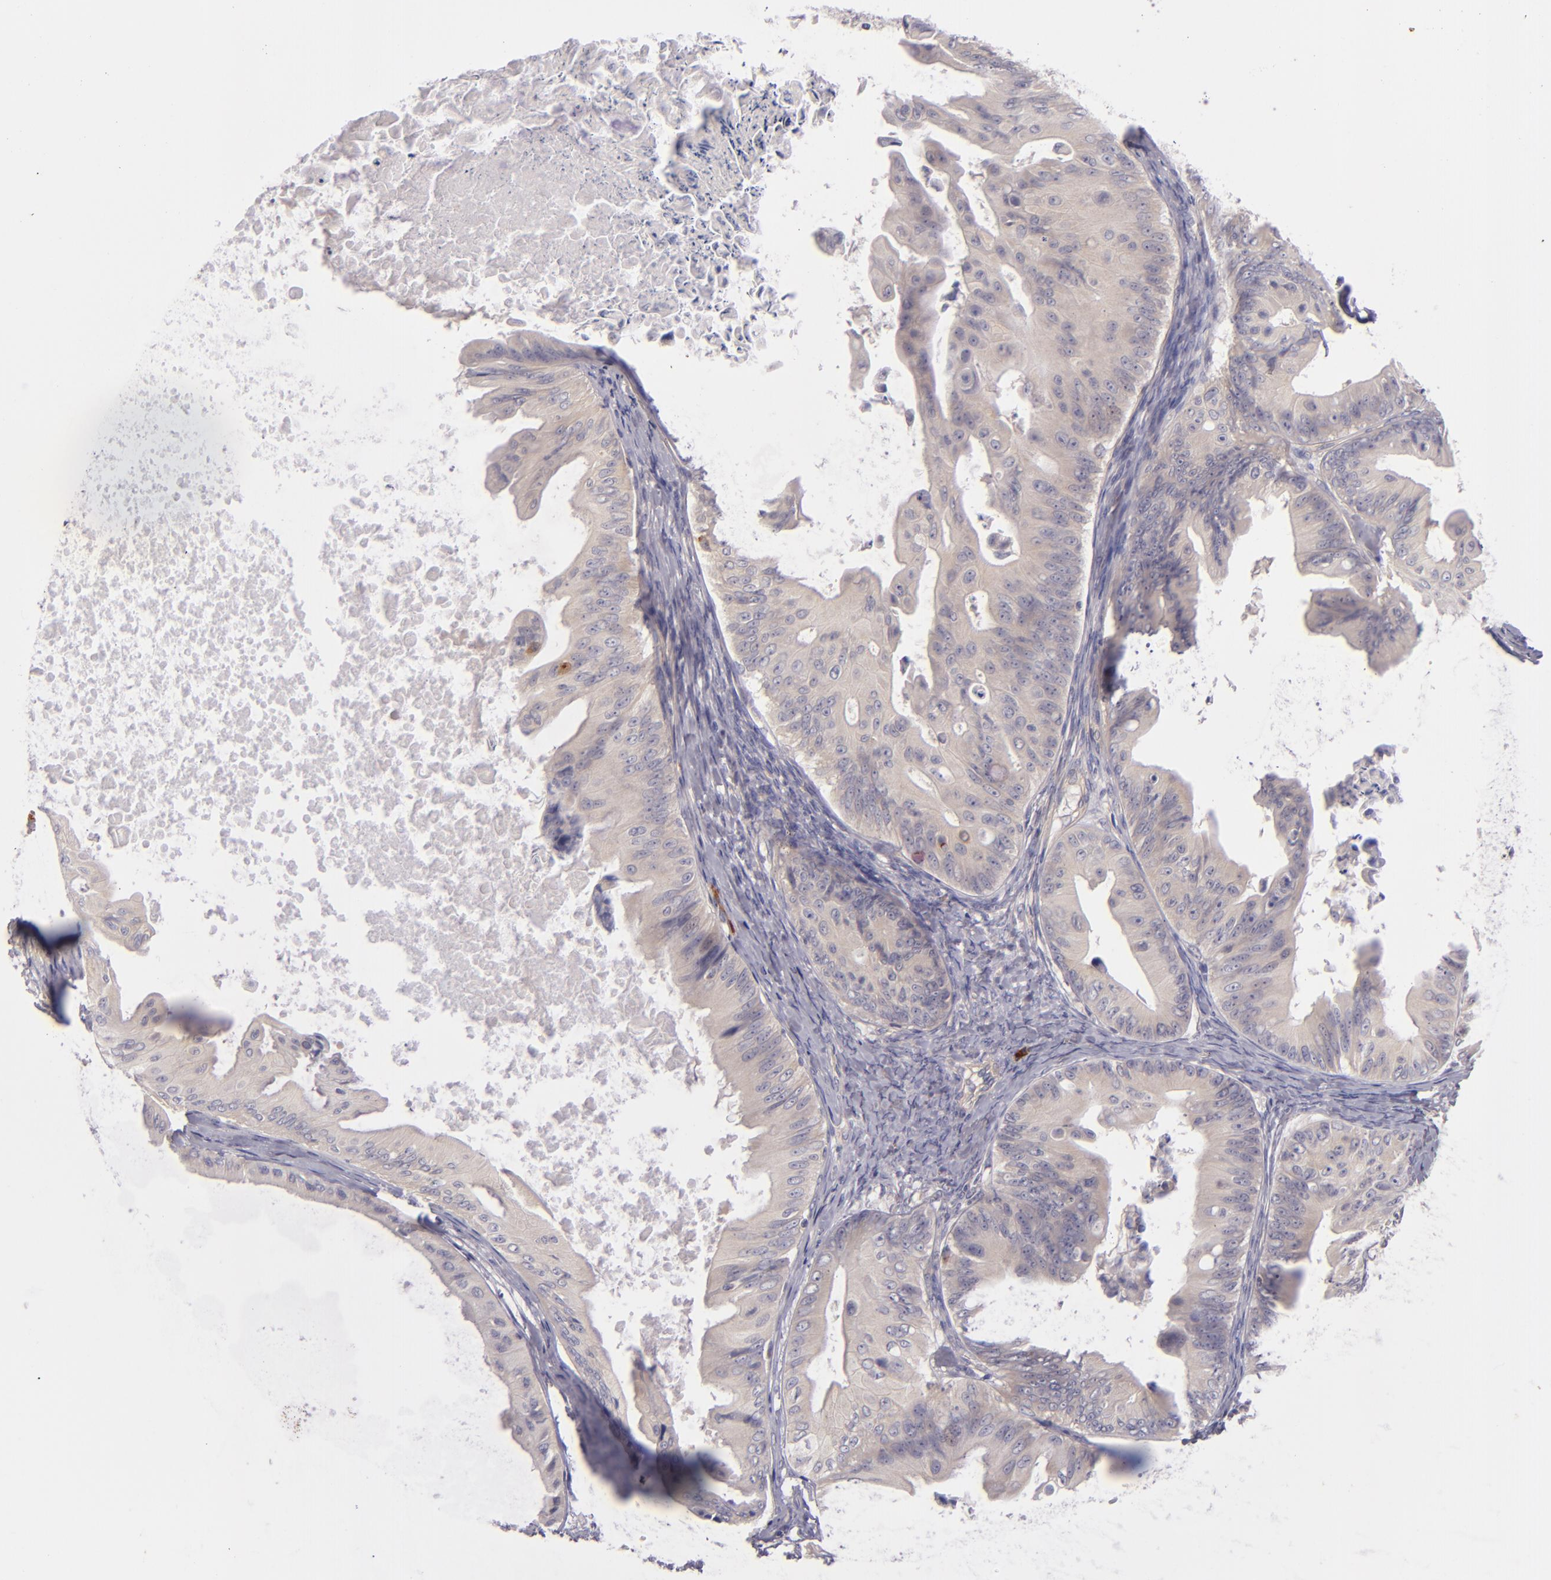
{"staining": {"intensity": "weak", "quantity": "<25%", "location": "cytoplasmic/membranous"}, "tissue": "ovarian cancer", "cell_type": "Tumor cells", "image_type": "cancer", "snomed": [{"axis": "morphology", "description": "Cystadenocarcinoma, mucinous, NOS"}, {"axis": "topography", "description": "Ovary"}], "caption": "Tumor cells show no significant protein expression in ovarian mucinous cystadenocarcinoma.", "gene": "CD83", "patient": {"sex": "female", "age": 37}}